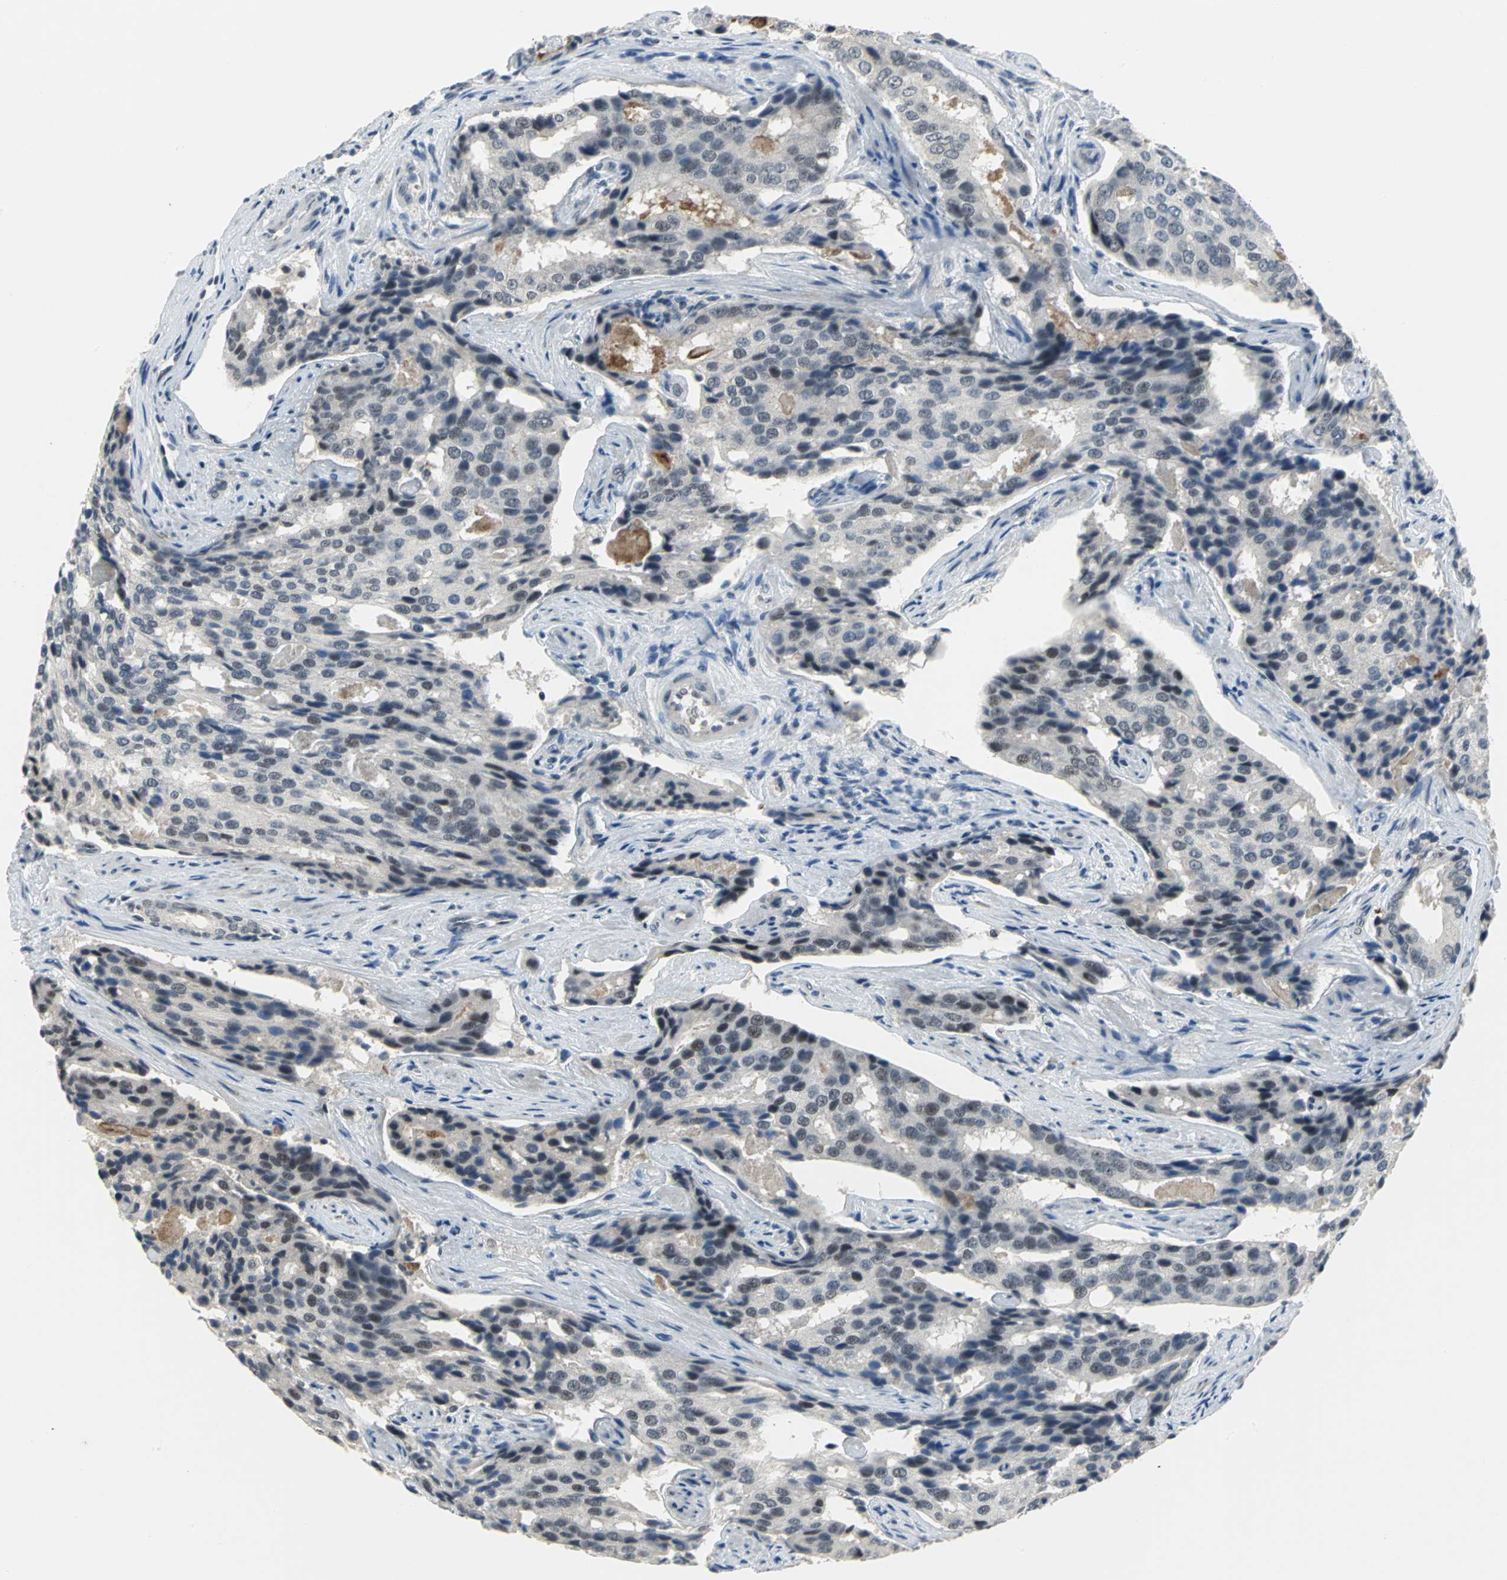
{"staining": {"intensity": "moderate", "quantity": ">75%", "location": "nuclear"}, "tissue": "prostate cancer", "cell_type": "Tumor cells", "image_type": "cancer", "snomed": [{"axis": "morphology", "description": "Adenocarcinoma, High grade"}, {"axis": "topography", "description": "Prostate"}], "caption": "Immunohistochemistry (IHC) of high-grade adenocarcinoma (prostate) demonstrates medium levels of moderate nuclear staining in approximately >75% of tumor cells. (DAB (3,3'-diaminobenzidine) IHC, brown staining for protein, blue staining for nuclei).", "gene": "GLI3", "patient": {"sex": "male", "age": 58}}